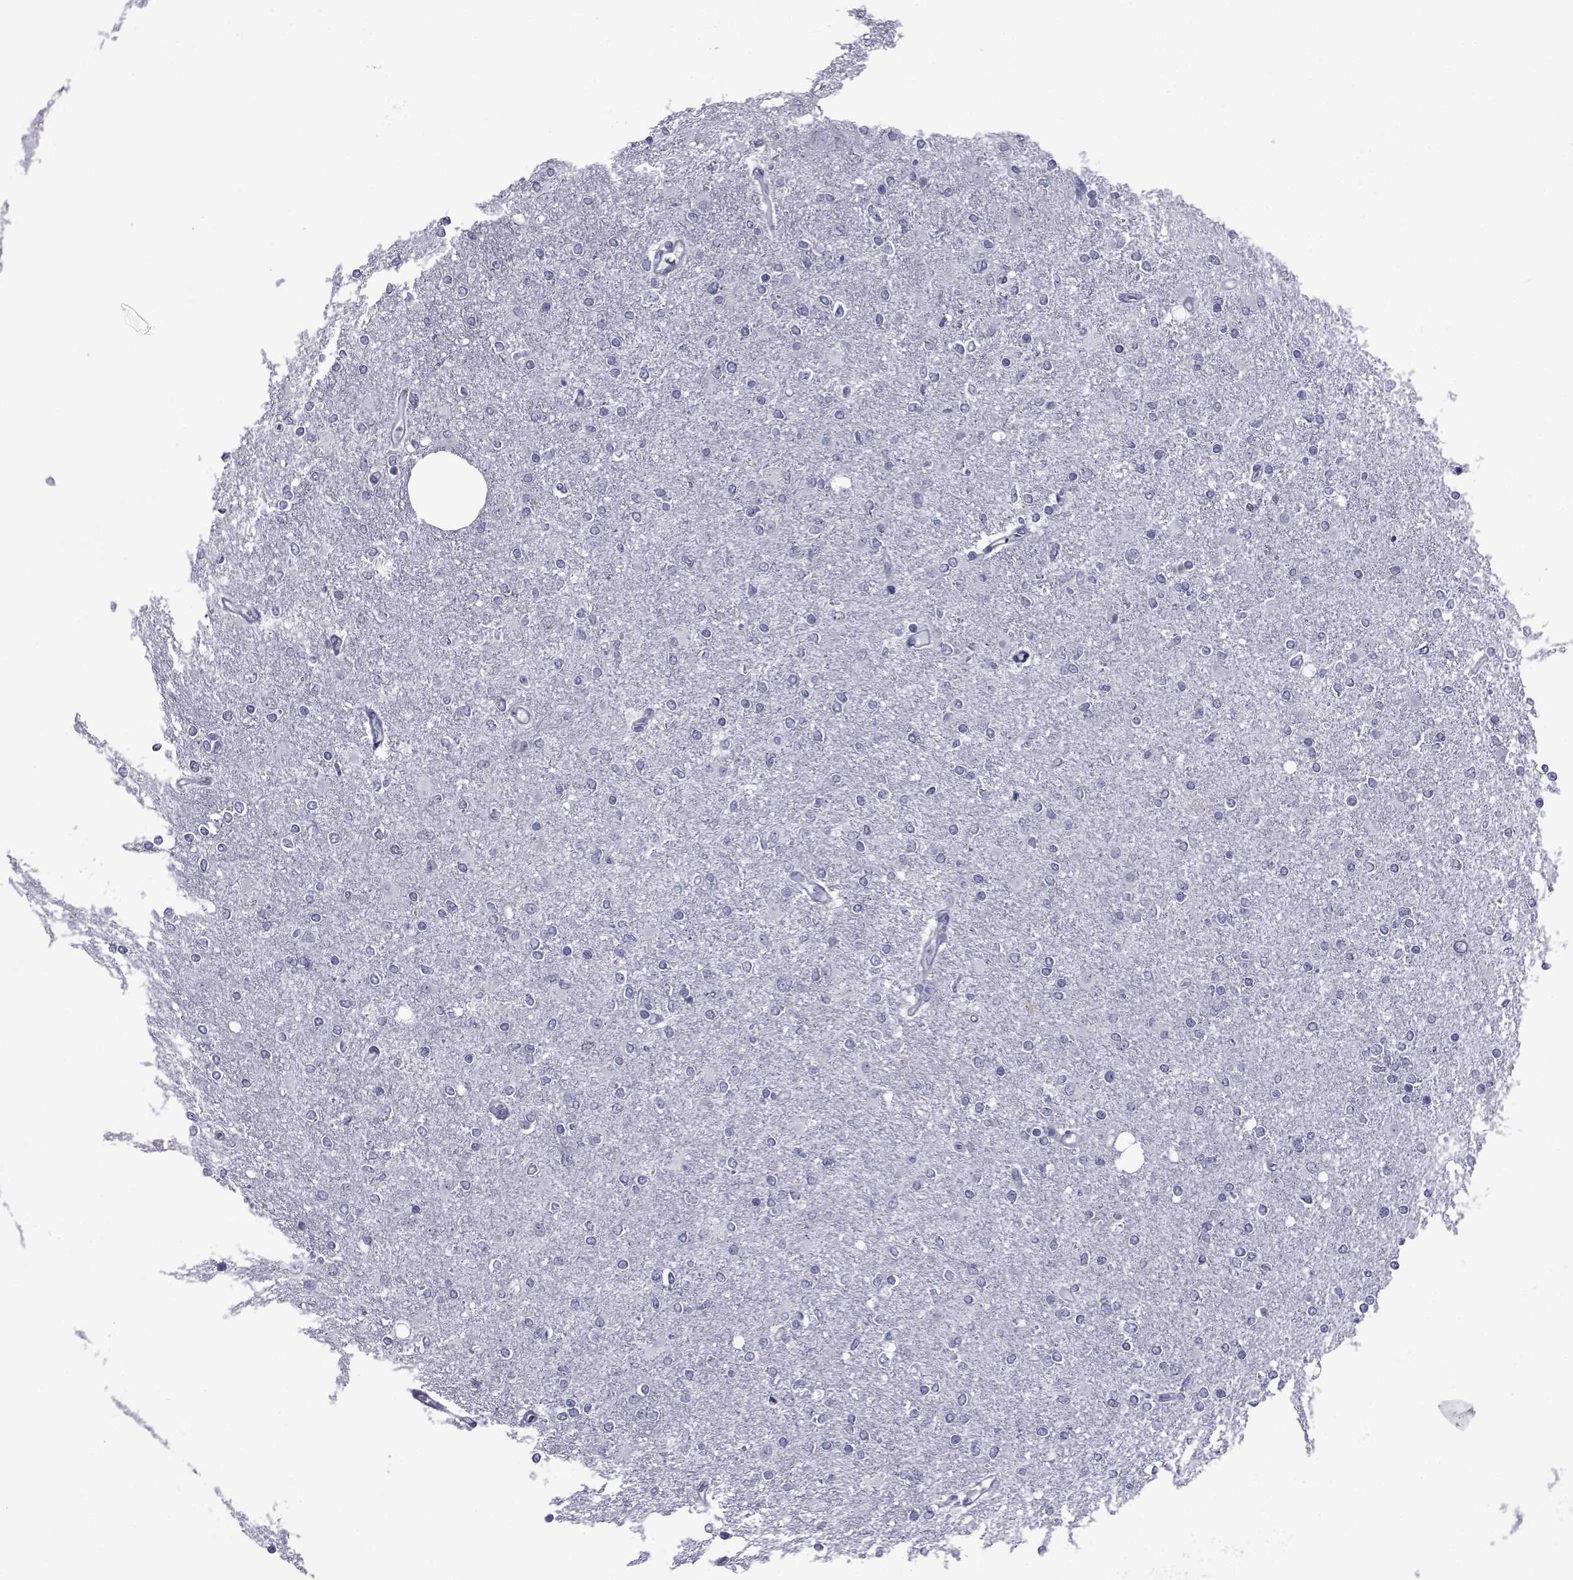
{"staining": {"intensity": "negative", "quantity": "none", "location": "none"}, "tissue": "glioma", "cell_type": "Tumor cells", "image_type": "cancer", "snomed": [{"axis": "morphology", "description": "Glioma, malignant, High grade"}, {"axis": "topography", "description": "Cerebral cortex"}], "caption": "Image shows no significant protein positivity in tumor cells of malignant glioma (high-grade).", "gene": "GKAP1", "patient": {"sex": "male", "age": 70}}